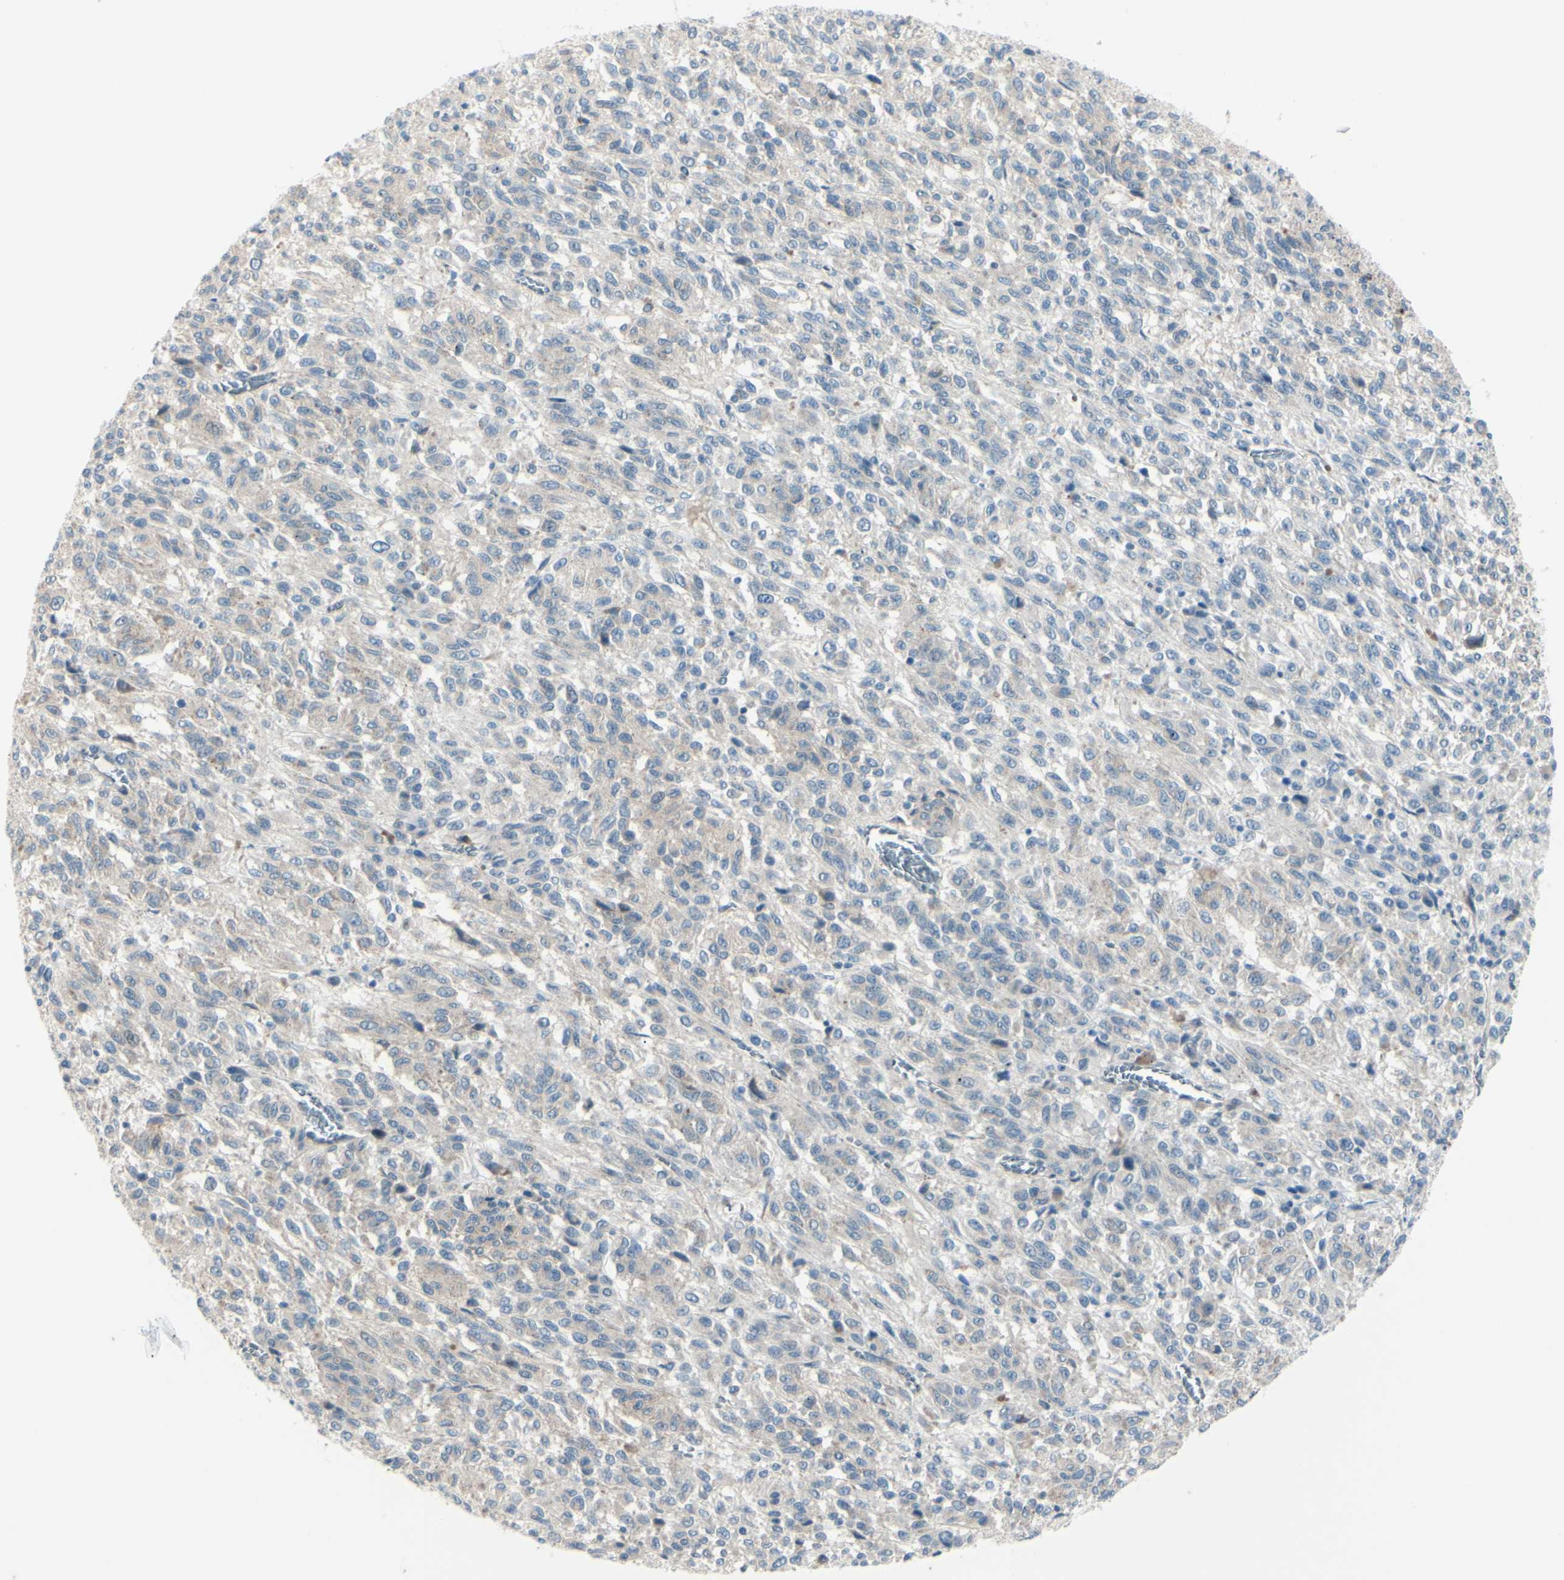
{"staining": {"intensity": "weak", "quantity": ">75%", "location": "cytoplasmic/membranous"}, "tissue": "melanoma", "cell_type": "Tumor cells", "image_type": "cancer", "snomed": [{"axis": "morphology", "description": "Malignant melanoma, Metastatic site"}, {"axis": "topography", "description": "Lung"}], "caption": "The immunohistochemical stain shows weak cytoplasmic/membranous staining in tumor cells of melanoma tissue.", "gene": "LRRK1", "patient": {"sex": "male", "age": 64}}